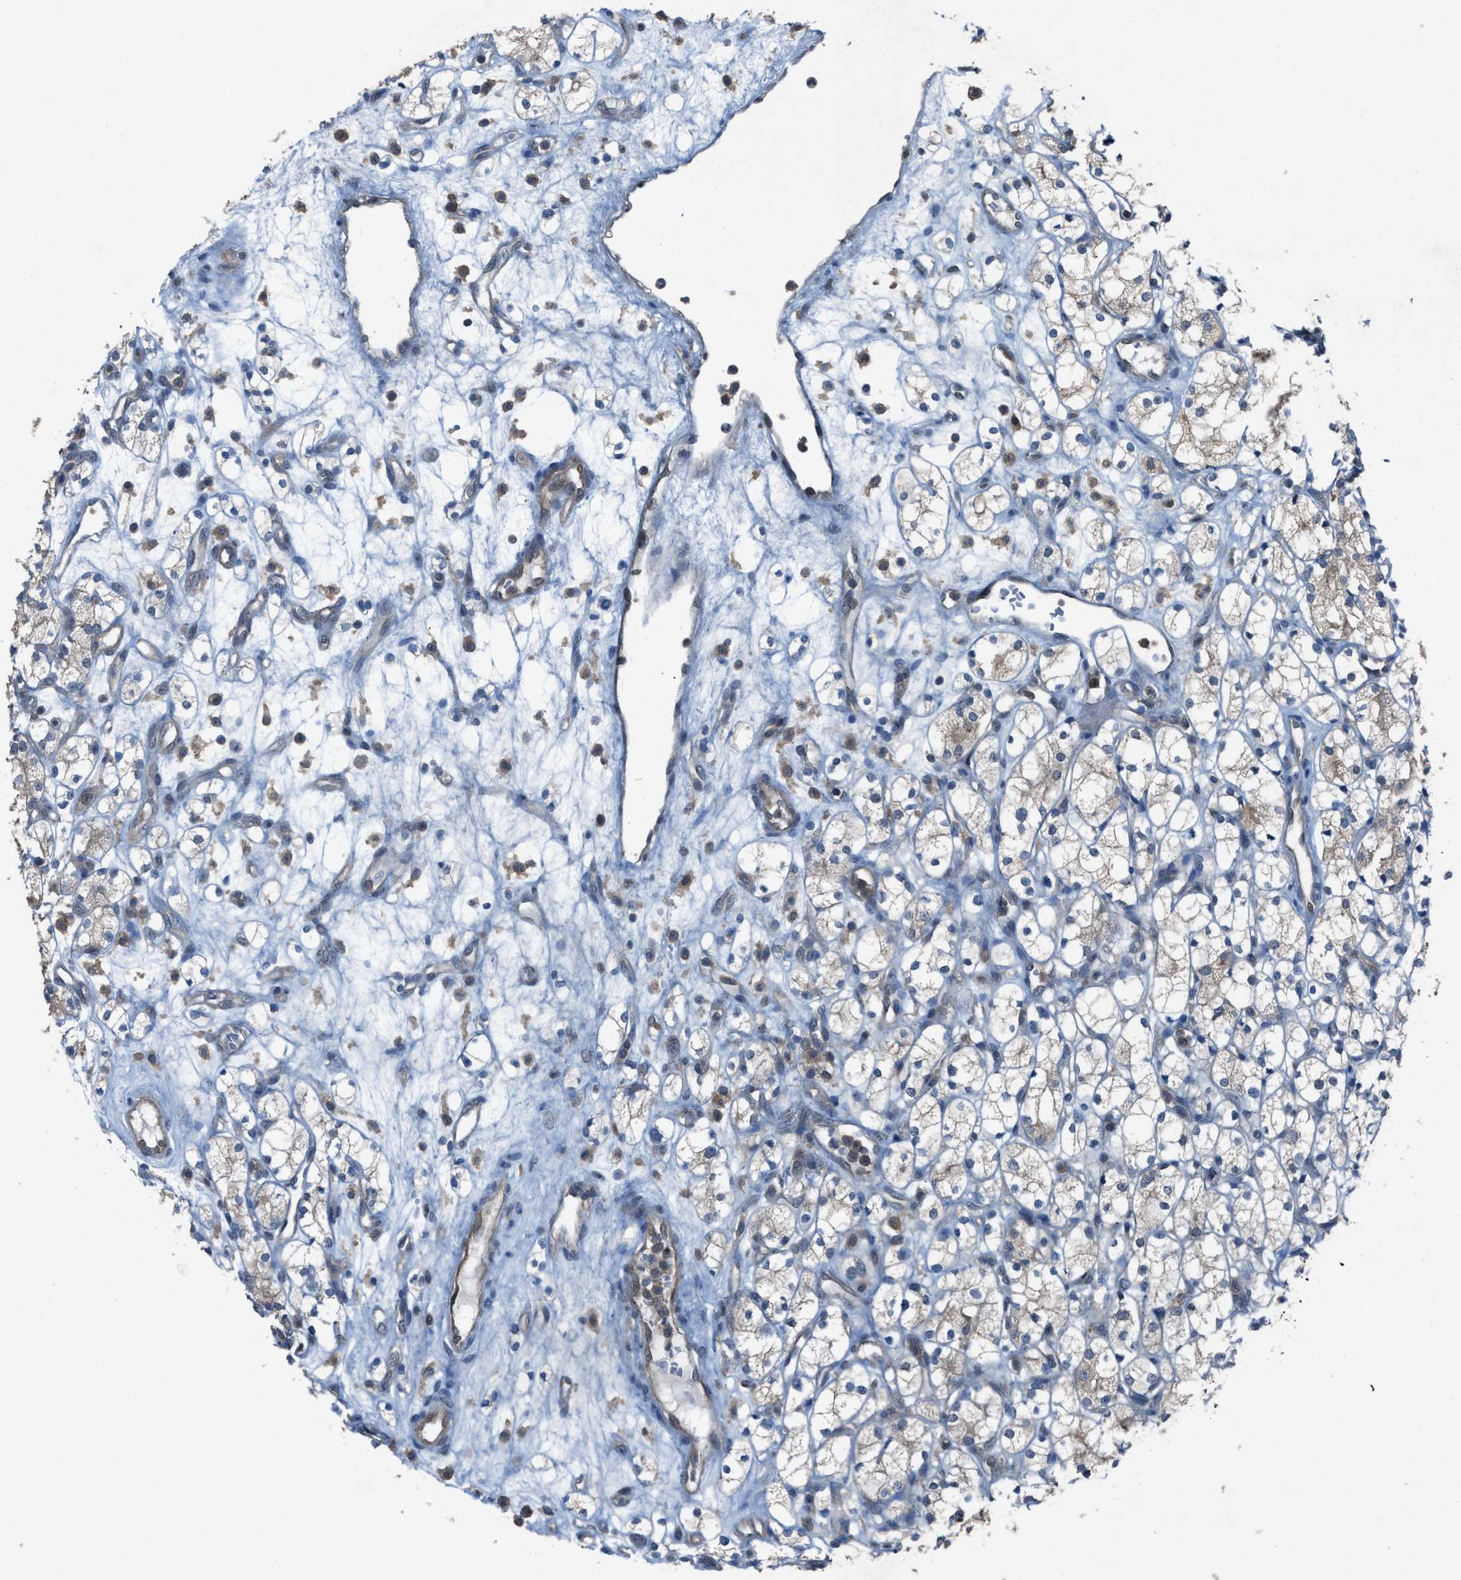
{"staining": {"intensity": "negative", "quantity": "none", "location": "none"}, "tissue": "renal cancer", "cell_type": "Tumor cells", "image_type": "cancer", "snomed": [{"axis": "morphology", "description": "Adenocarcinoma, NOS"}, {"axis": "topography", "description": "Kidney"}], "caption": "Immunohistochemical staining of human renal adenocarcinoma displays no significant expression in tumor cells.", "gene": "PLAA", "patient": {"sex": "male", "age": 77}}